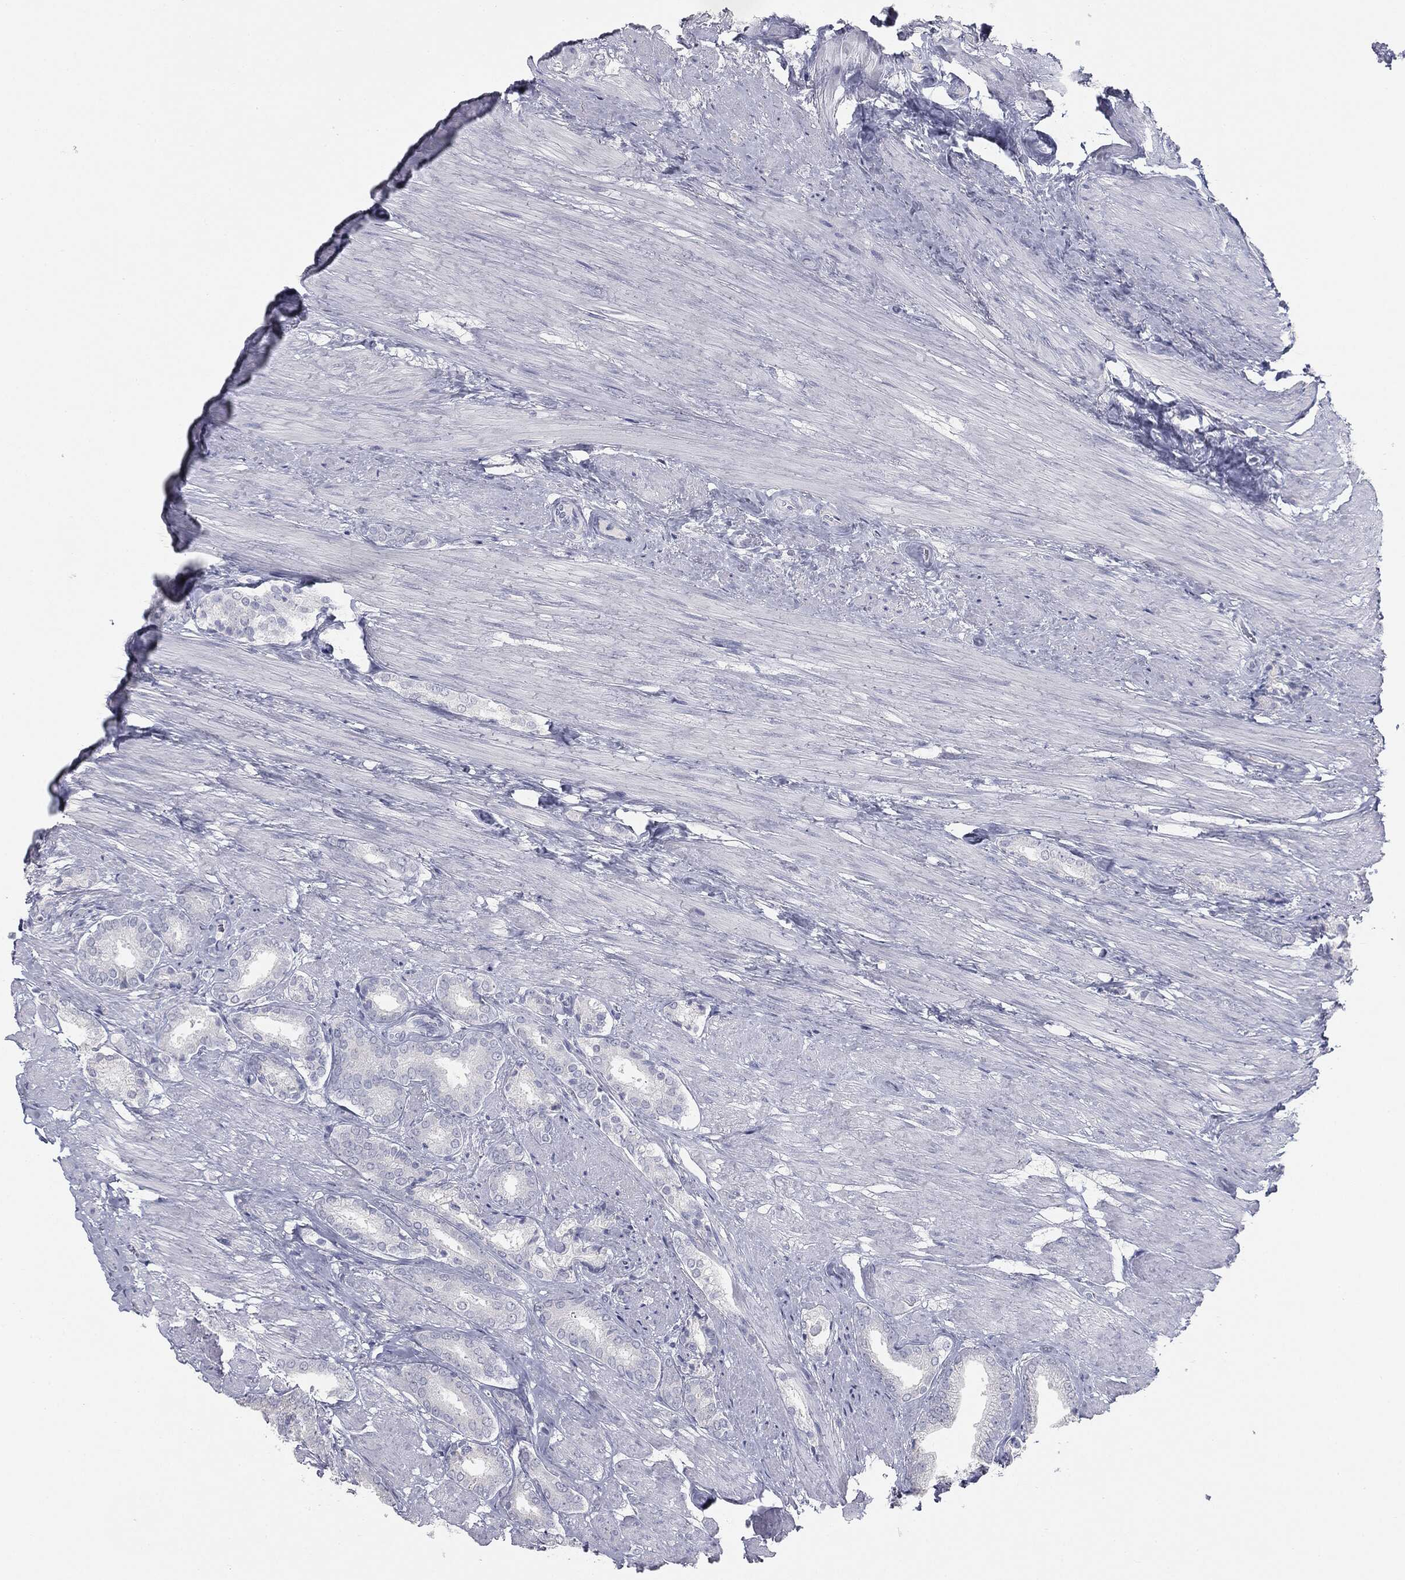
{"staining": {"intensity": "negative", "quantity": "none", "location": "none"}, "tissue": "prostate cancer", "cell_type": "Tumor cells", "image_type": "cancer", "snomed": [{"axis": "morphology", "description": "Adenocarcinoma, High grade"}, {"axis": "topography", "description": "Prostate"}], "caption": "The image displays no staining of tumor cells in prostate adenocarcinoma (high-grade).", "gene": "MUC5AC", "patient": {"sex": "male", "age": 56}}